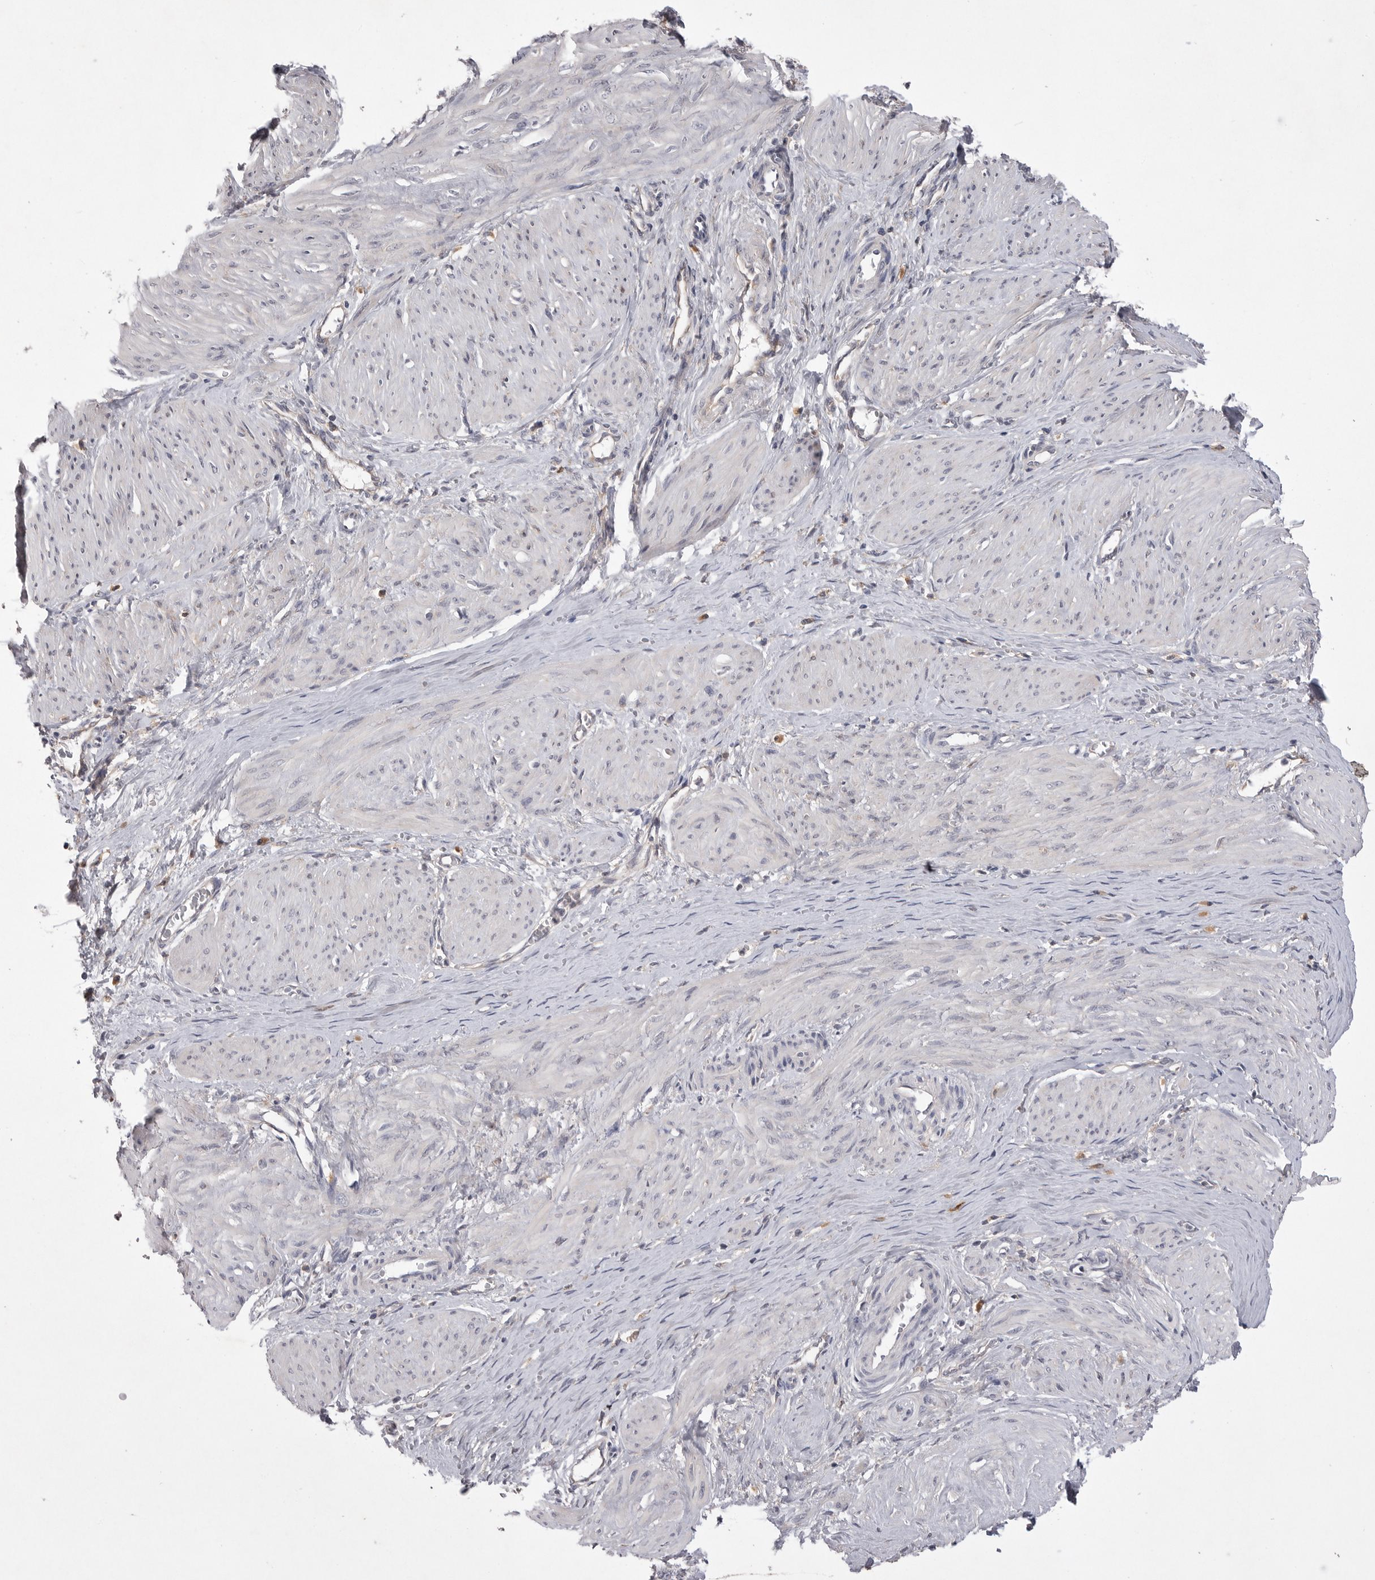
{"staining": {"intensity": "negative", "quantity": "none", "location": "none"}, "tissue": "smooth muscle", "cell_type": "Smooth muscle cells", "image_type": "normal", "snomed": [{"axis": "morphology", "description": "Normal tissue, NOS"}, {"axis": "topography", "description": "Endometrium"}], "caption": "IHC micrograph of normal smooth muscle: human smooth muscle stained with DAB (3,3'-diaminobenzidine) shows no significant protein staining in smooth muscle cells.", "gene": "VAC14", "patient": {"sex": "female", "age": 33}}